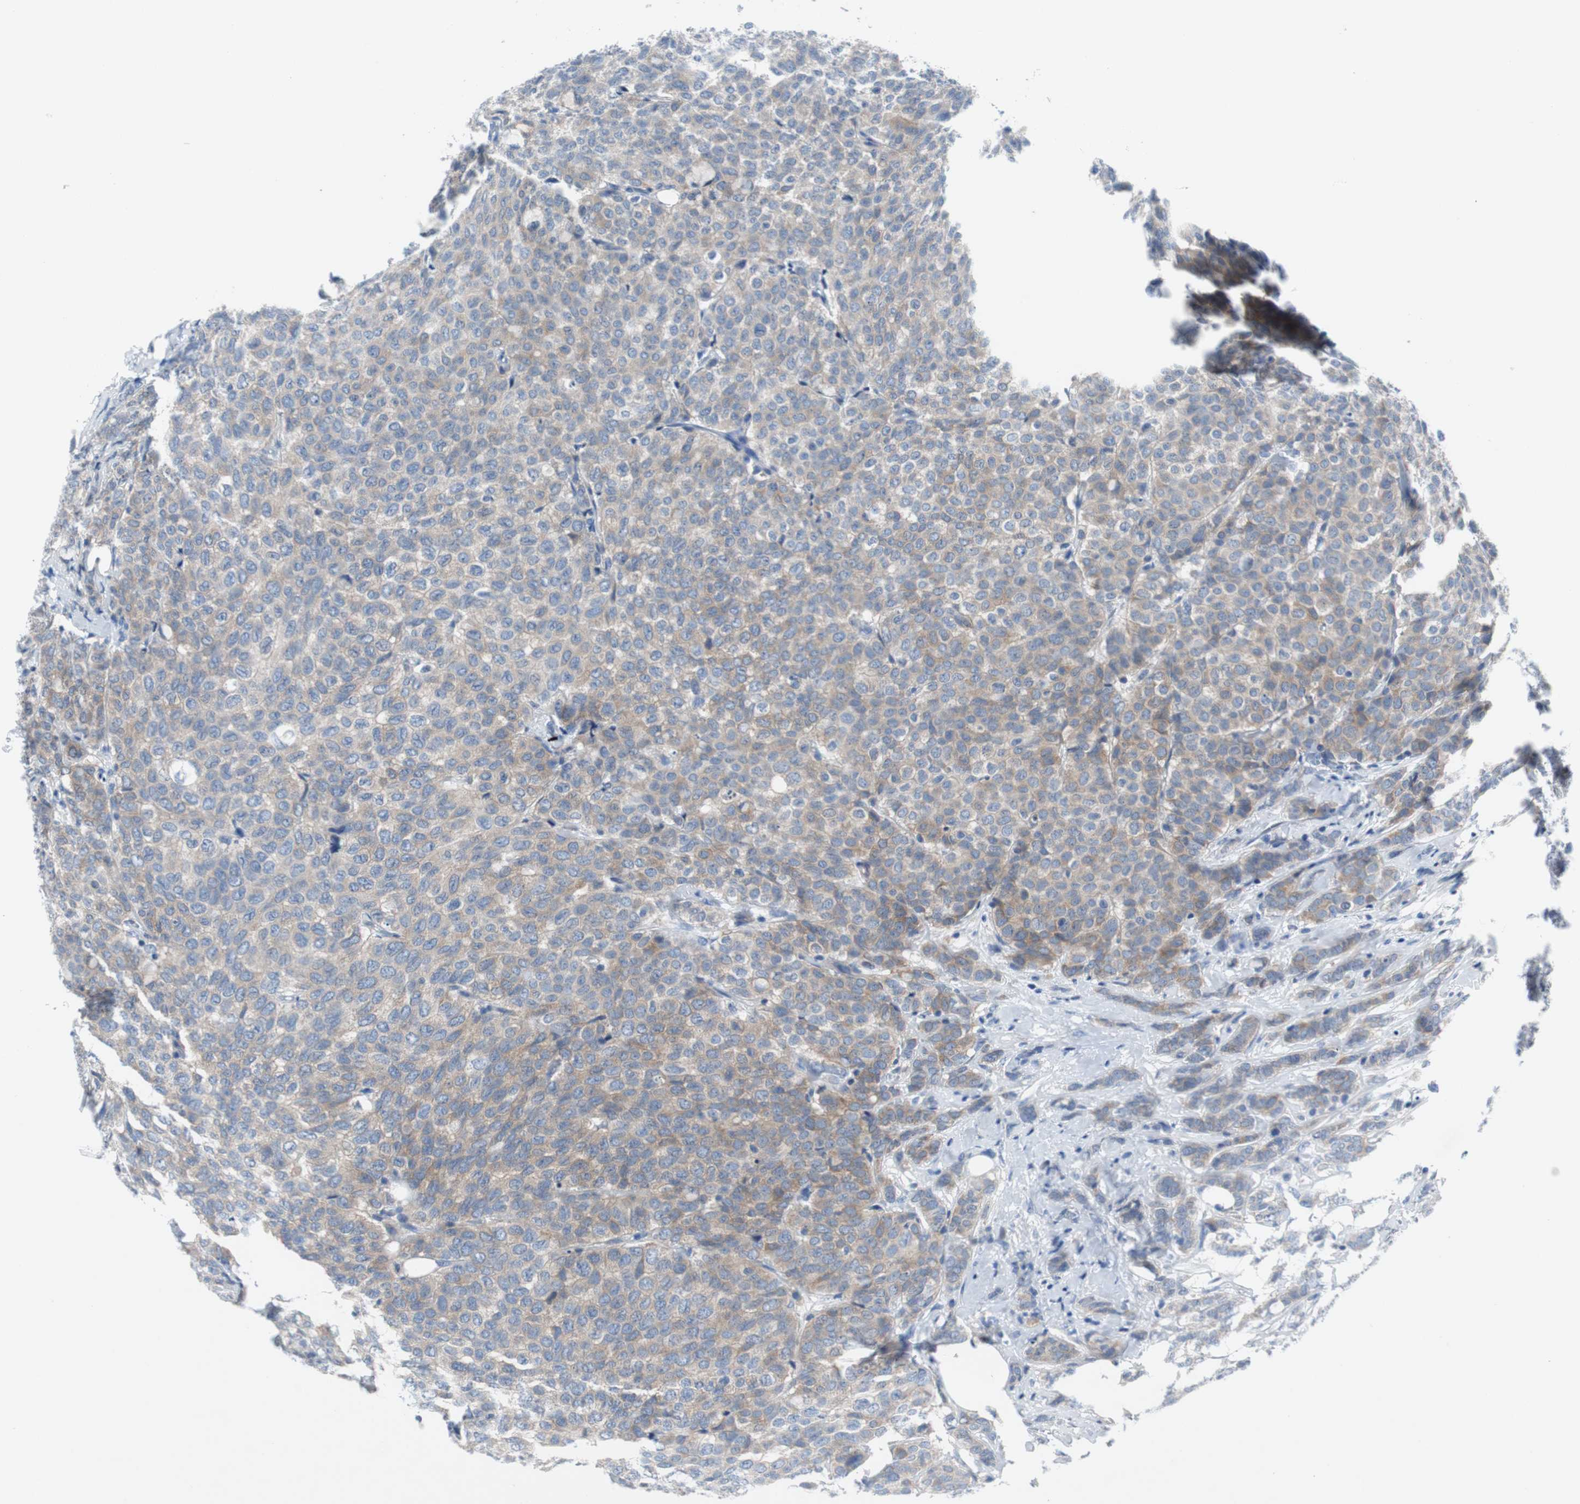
{"staining": {"intensity": "weak", "quantity": ">75%", "location": "cytoplasmic/membranous"}, "tissue": "breast cancer", "cell_type": "Tumor cells", "image_type": "cancer", "snomed": [{"axis": "morphology", "description": "Lobular carcinoma"}, {"axis": "topography", "description": "Breast"}], "caption": "Brown immunohistochemical staining in lobular carcinoma (breast) demonstrates weak cytoplasmic/membranous staining in about >75% of tumor cells.", "gene": "EEF2K", "patient": {"sex": "female", "age": 60}}